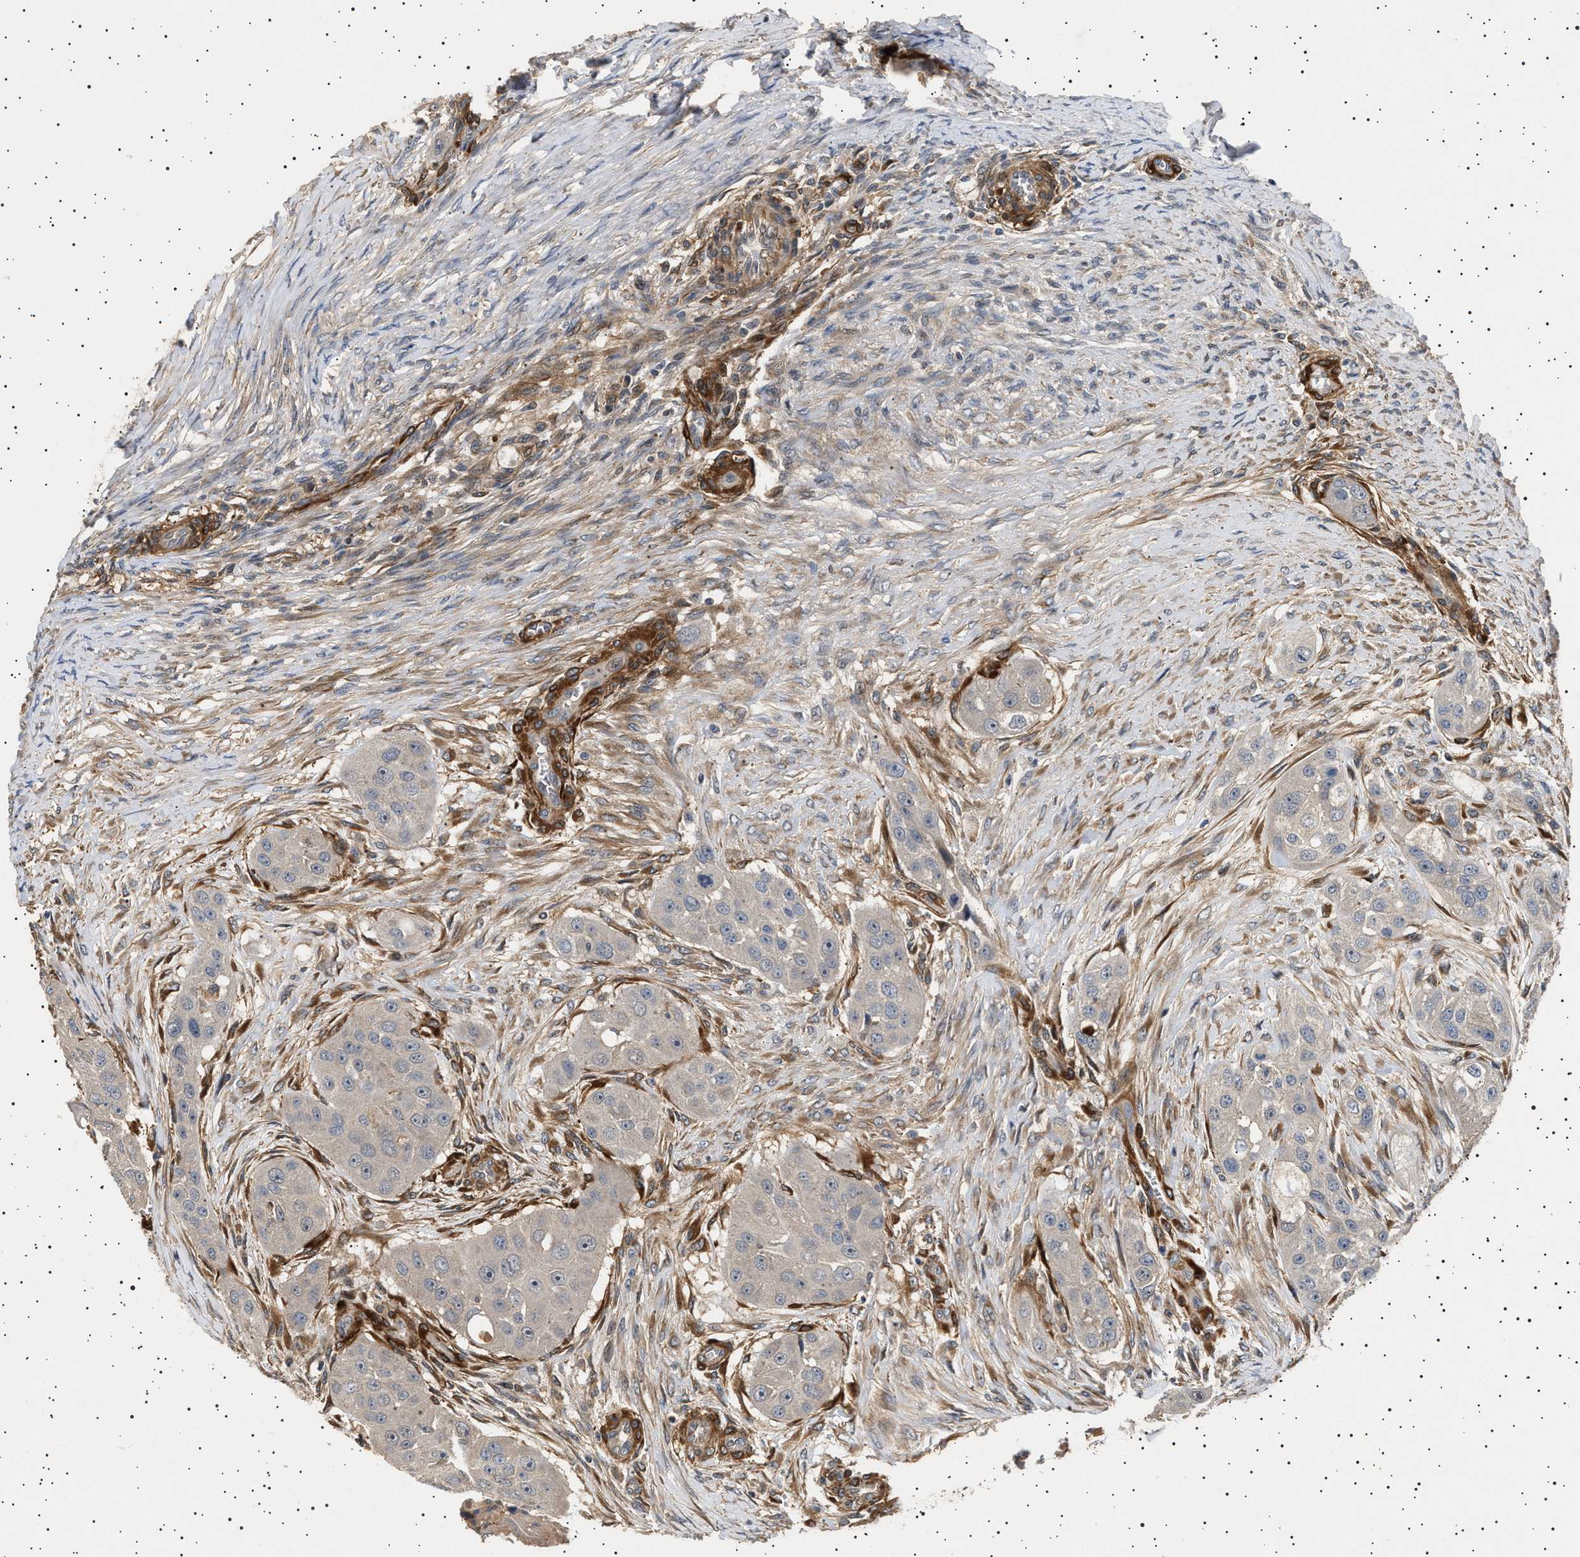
{"staining": {"intensity": "negative", "quantity": "none", "location": "none"}, "tissue": "head and neck cancer", "cell_type": "Tumor cells", "image_type": "cancer", "snomed": [{"axis": "morphology", "description": "Normal tissue, NOS"}, {"axis": "morphology", "description": "Squamous cell carcinoma, NOS"}, {"axis": "topography", "description": "Skeletal muscle"}, {"axis": "topography", "description": "Head-Neck"}], "caption": "Head and neck cancer was stained to show a protein in brown. There is no significant staining in tumor cells.", "gene": "GUCY1B1", "patient": {"sex": "male", "age": 51}}